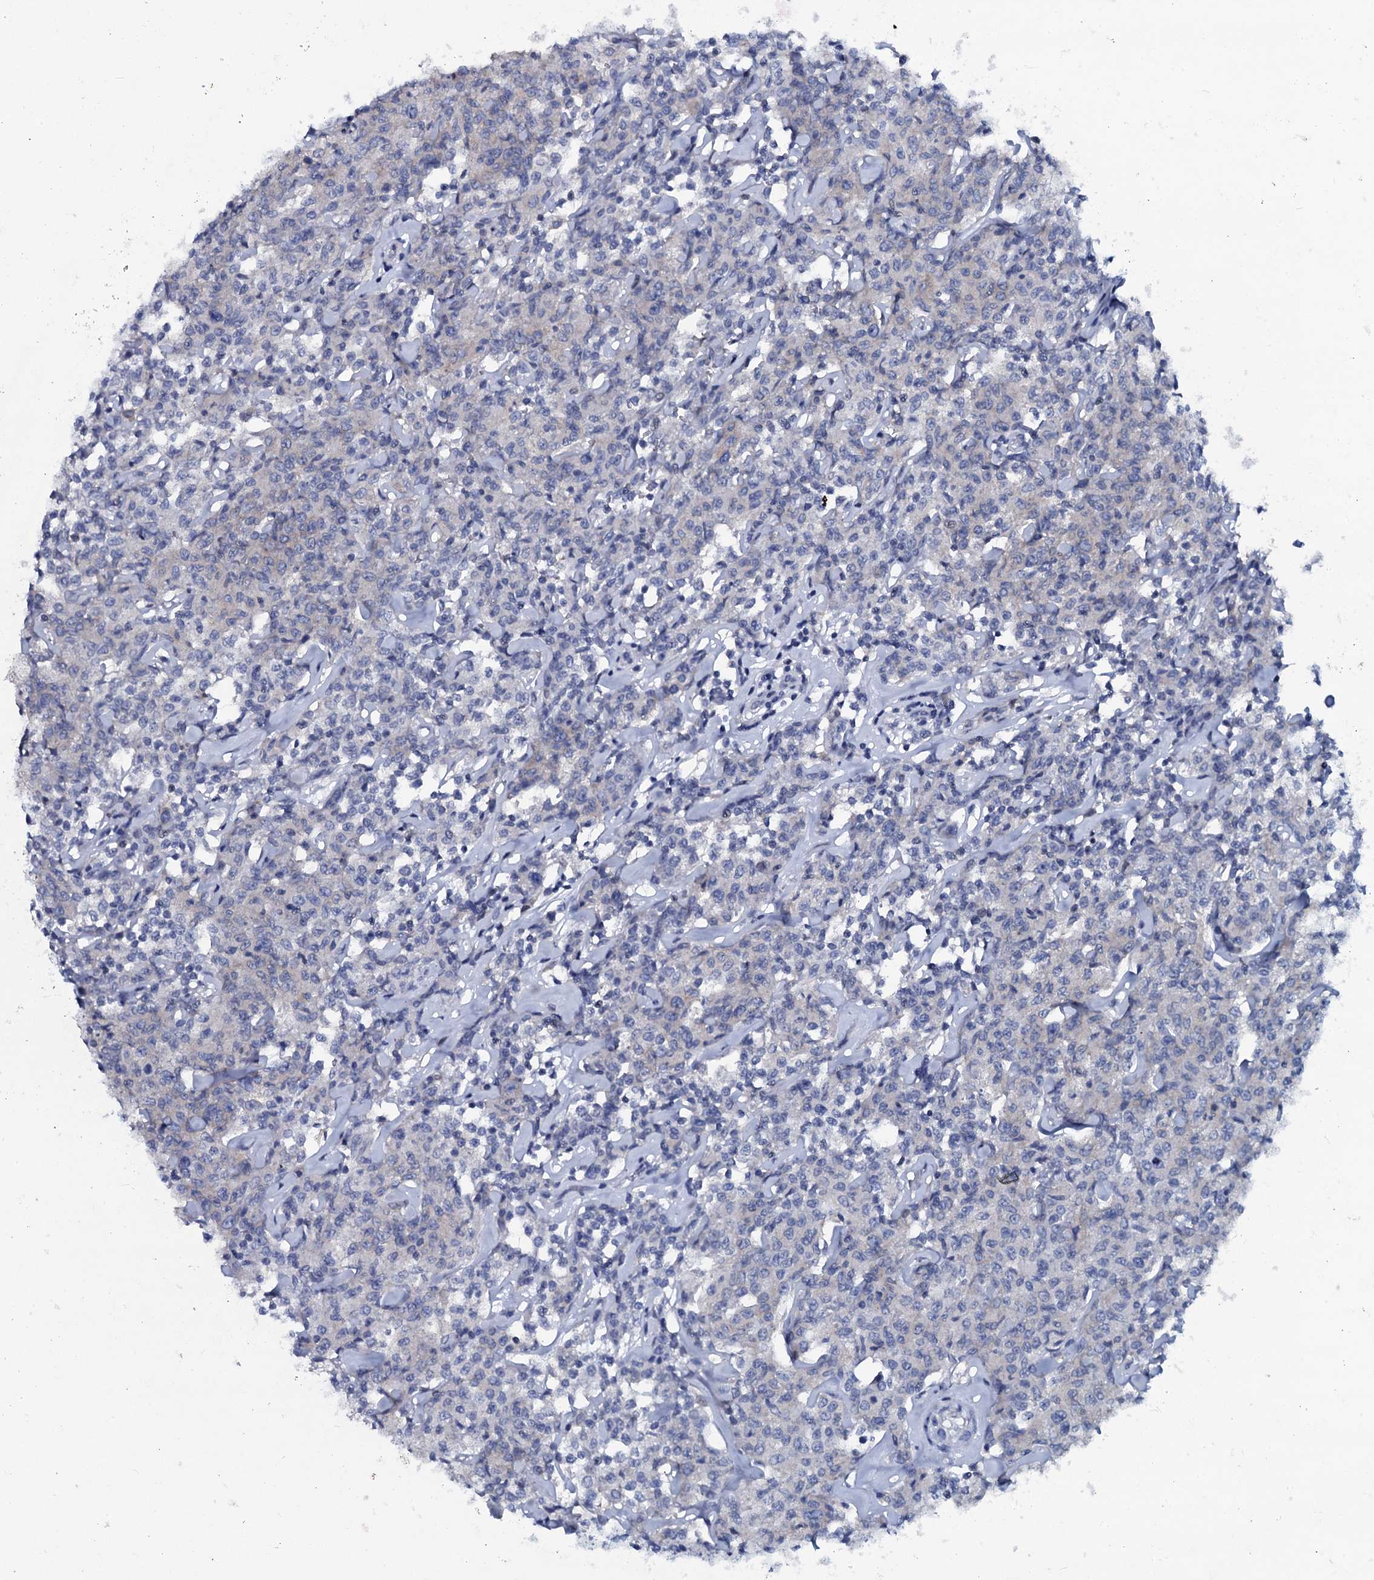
{"staining": {"intensity": "negative", "quantity": "none", "location": "none"}, "tissue": "lymphoma", "cell_type": "Tumor cells", "image_type": "cancer", "snomed": [{"axis": "morphology", "description": "Malignant lymphoma, non-Hodgkin's type, Low grade"}, {"axis": "topography", "description": "Small intestine"}], "caption": "Protein analysis of lymphoma demonstrates no significant staining in tumor cells.", "gene": "SLC4A7", "patient": {"sex": "female", "age": 59}}